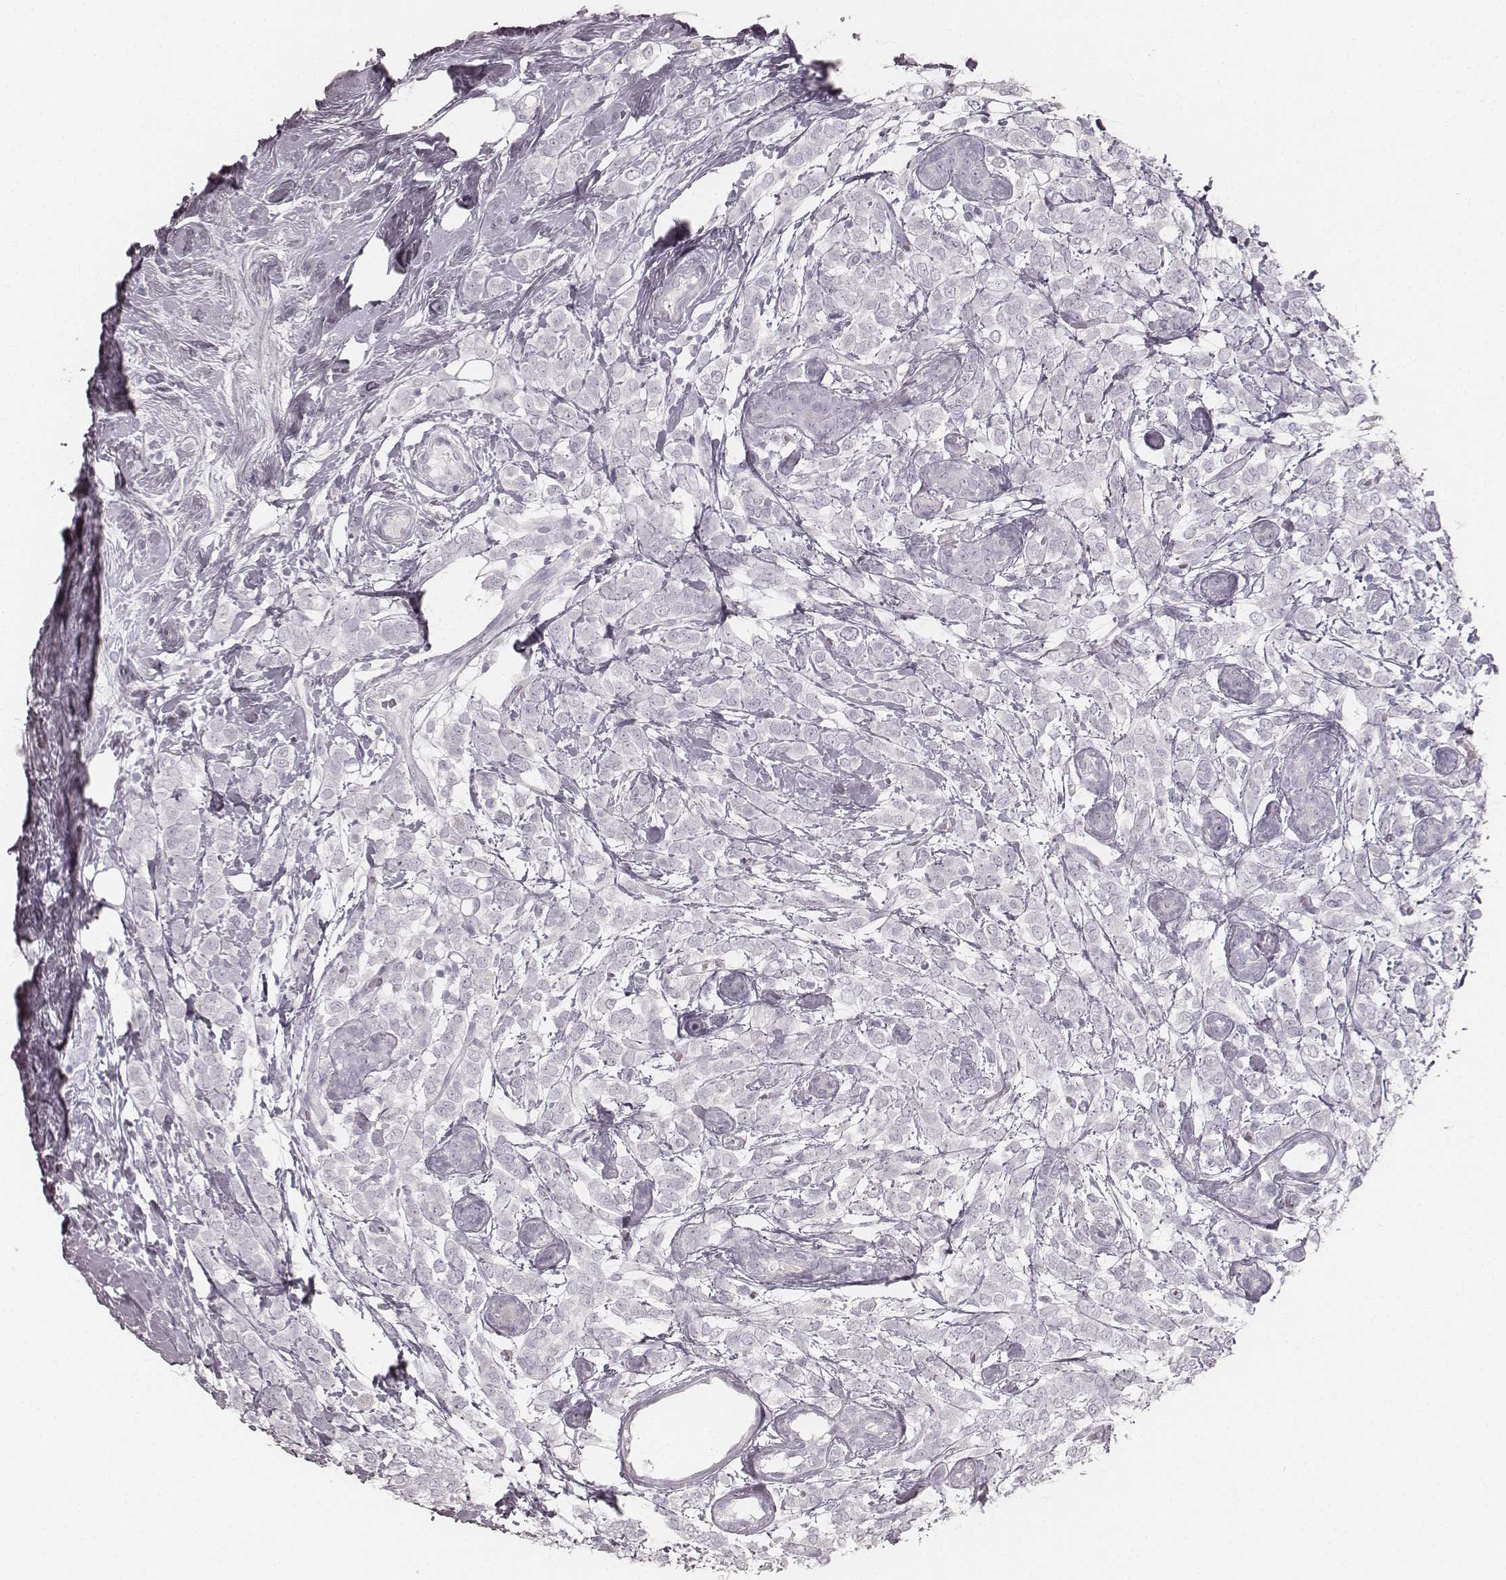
{"staining": {"intensity": "negative", "quantity": "none", "location": "none"}, "tissue": "breast cancer", "cell_type": "Tumor cells", "image_type": "cancer", "snomed": [{"axis": "morphology", "description": "Lobular carcinoma"}, {"axis": "topography", "description": "Breast"}], "caption": "This is an immunohistochemistry histopathology image of human lobular carcinoma (breast). There is no expression in tumor cells.", "gene": "KRT34", "patient": {"sex": "female", "age": 49}}